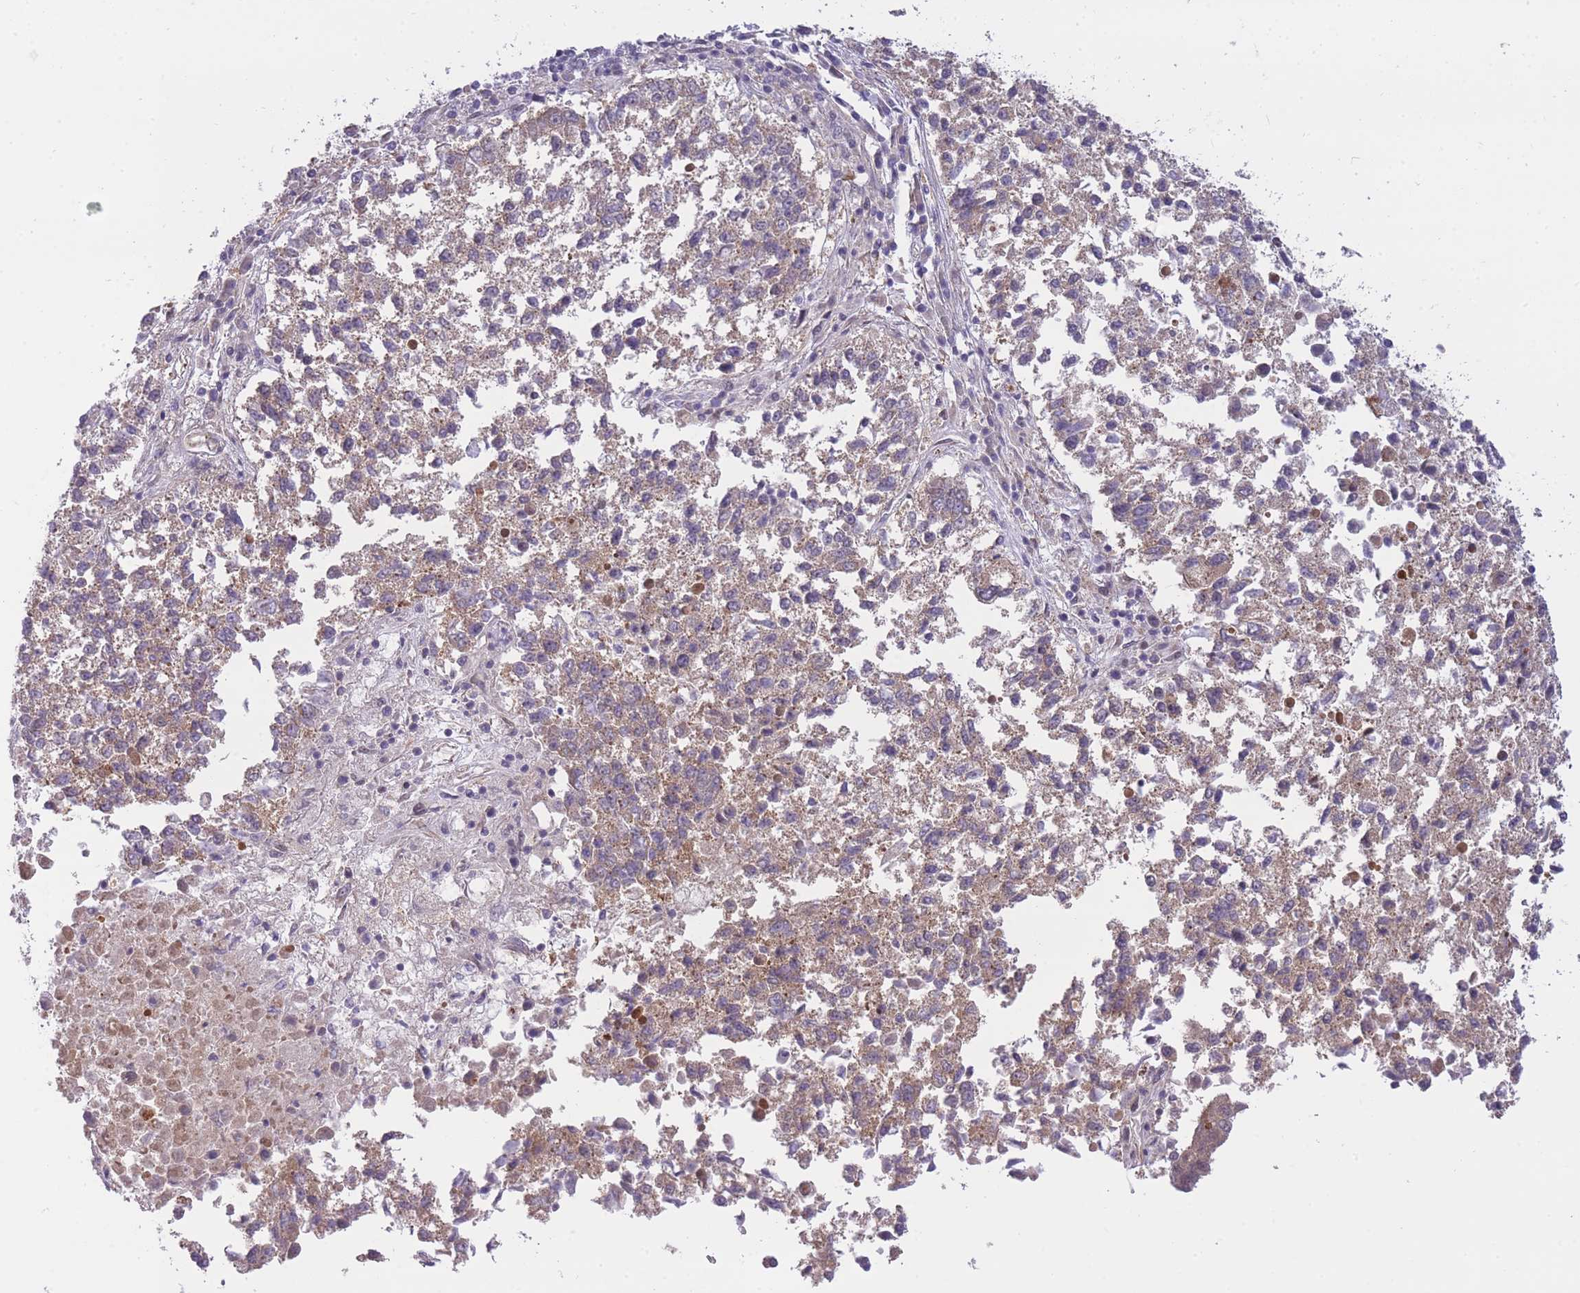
{"staining": {"intensity": "weak", "quantity": "25%-75%", "location": "cytoplasmic/membranous"}, "tissue": "lung cancer", "cell_type": "Tumor cells", "image_type": "cancer", "snomed": [{"axis": "morphology", "description": "Squamous cell carcinoma, NOS"}, {"axis": "topography", "description": "Lung"}], "caption": "Lung cancer stained for a protein displays weak cytoplasmic/membranous positivity in tumor cells.", "gene": "EXOSC8", "patient": {"sex": "male", "age": 73}}